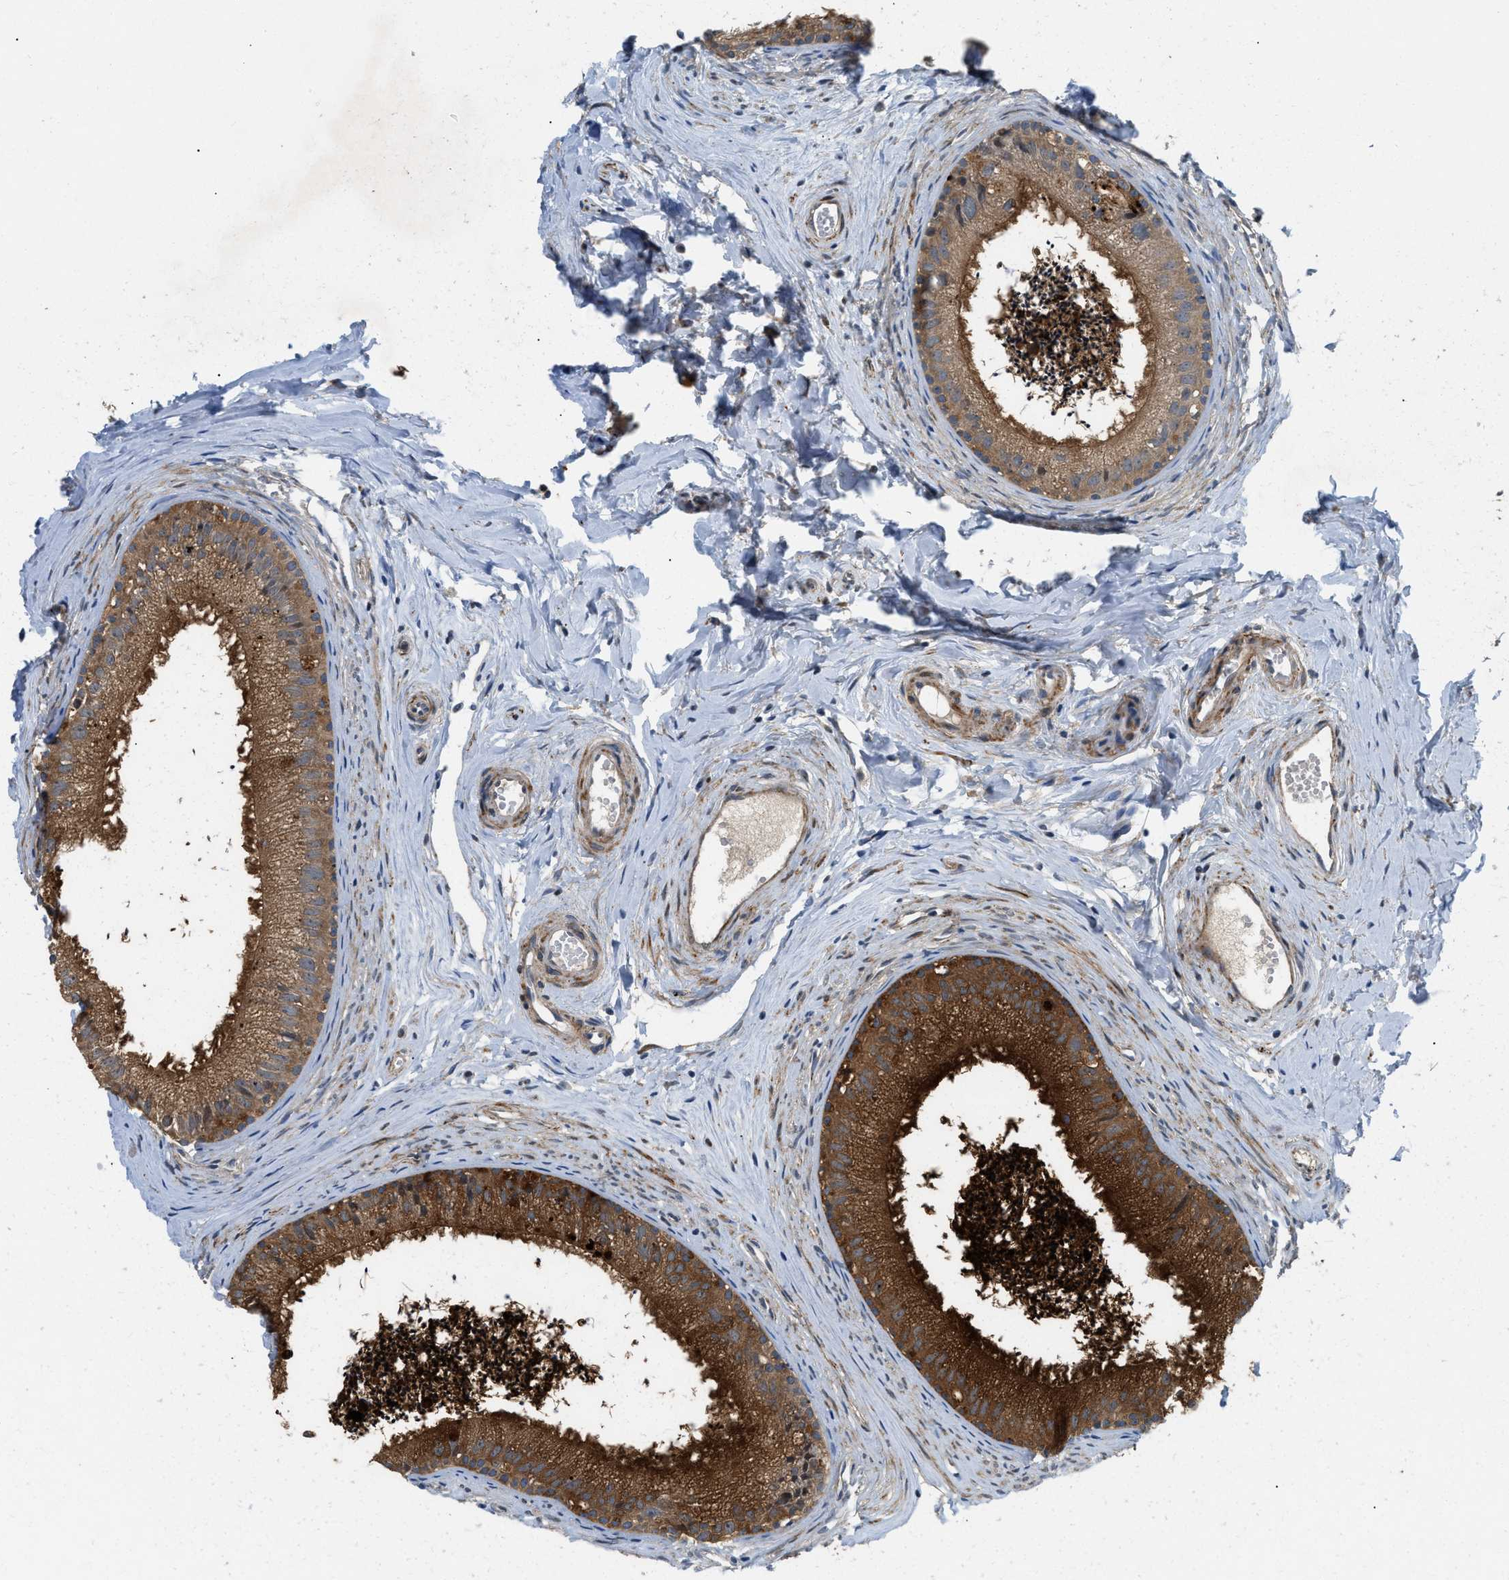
{"staining": {"intensity": "strong", "quantity": ">75%", "location": "cytoplasmic/membranous"}, "tissue": "epididymis", "cell_type": "Glandular cells", "image_type": "normal", "snomed": [{"axis": "morphology", "description": "Normal tissue, NOS"}, {"axis": "topography", "description": "Epididymis"}], "caption": "Immunohistochemistry (IHC) image of benign human epididymis stained for a protein (brown), which displays high levels of strong cytoplasmic/membranous positivity in approximately >75% of glandular cells.", "gene": "ZNF599", "patient": {"sex": "male", "age": 56}}